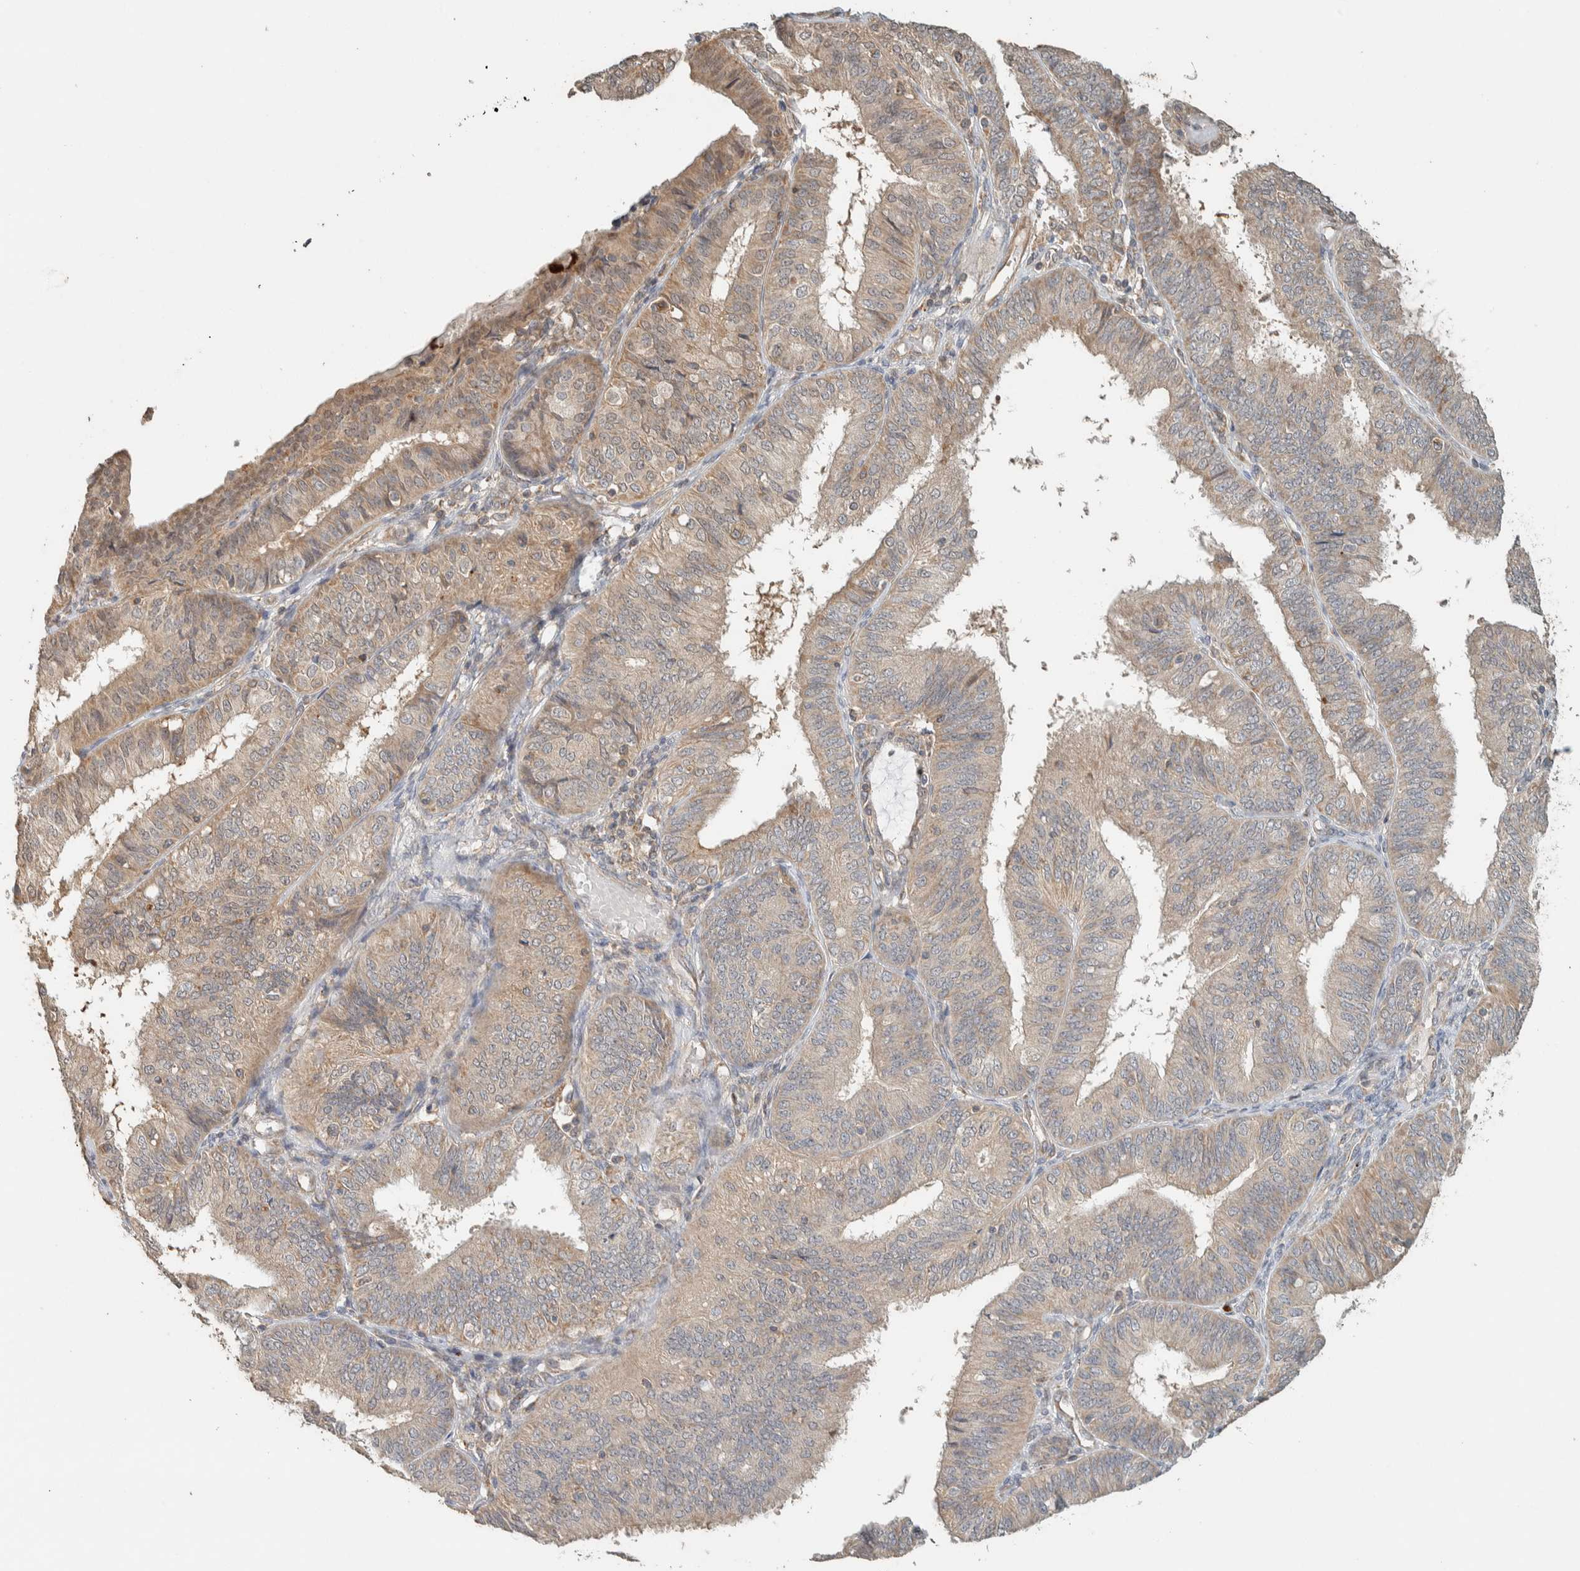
{"staining": {"intensity": "weak", "quantity": ">75%", "location": "cytoplasmic/membranous"}, "tissue": "endometrial cancer", "cell_type": "Tumor cells", "image_type": "cancer", "snomed": [{"axis": "morphology", "description": "Adenocarcinoma, NOS"}, {"axis": "topography", "description": "Endometrium"}], "caption": "Endometrial adenocarcinoma stained with IHC exhibits weak cytoplasmic/membranous staining in about >75% of tumor cells.", "gene": "PDE7B", "patient": {"sex": "female", "age": 58}}